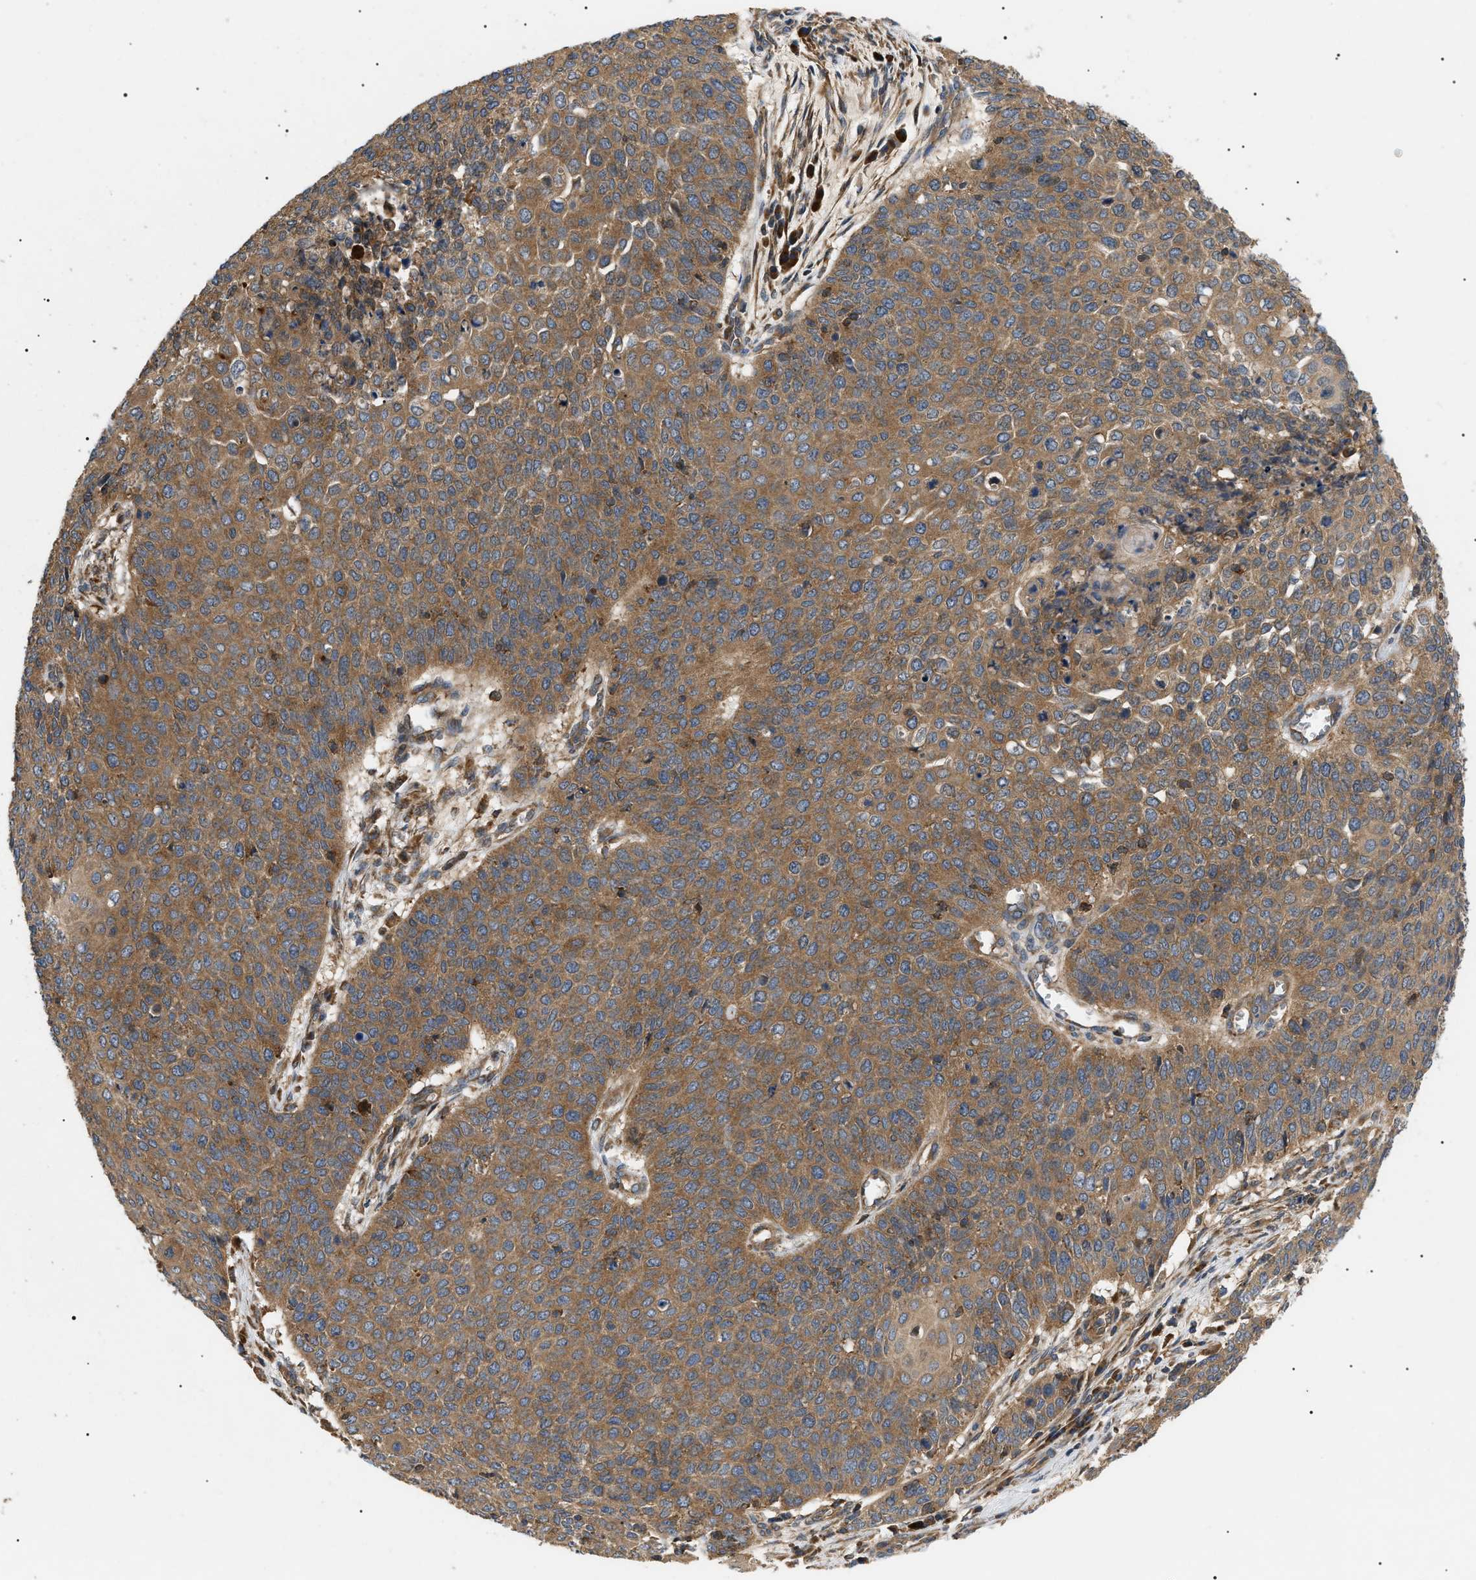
{"staining": {"intensity": "moderate", "quantity": ">75%", "location": "cytoplasmic/membranous"}, "tissue": "cervical cancer", "cell_type": "Tumor cells", "image_type": "cancer", "snomed": [{"axis": "morphology", "description": "Squamous cell carcinoma, NOS"}, {"axis": "topography", "description": "Cervix"}], "caption": "DAB (3,3'-diaminobenzidine) immunohistochemical staining of cervical cancer (squamous cell carcinoma) demonstrates moderate cytoplasmic/membranous protein positivity in about >75% of tumor cells.", "gene": "PPM1B", "patient": {"sex": "female", "age": 39}}